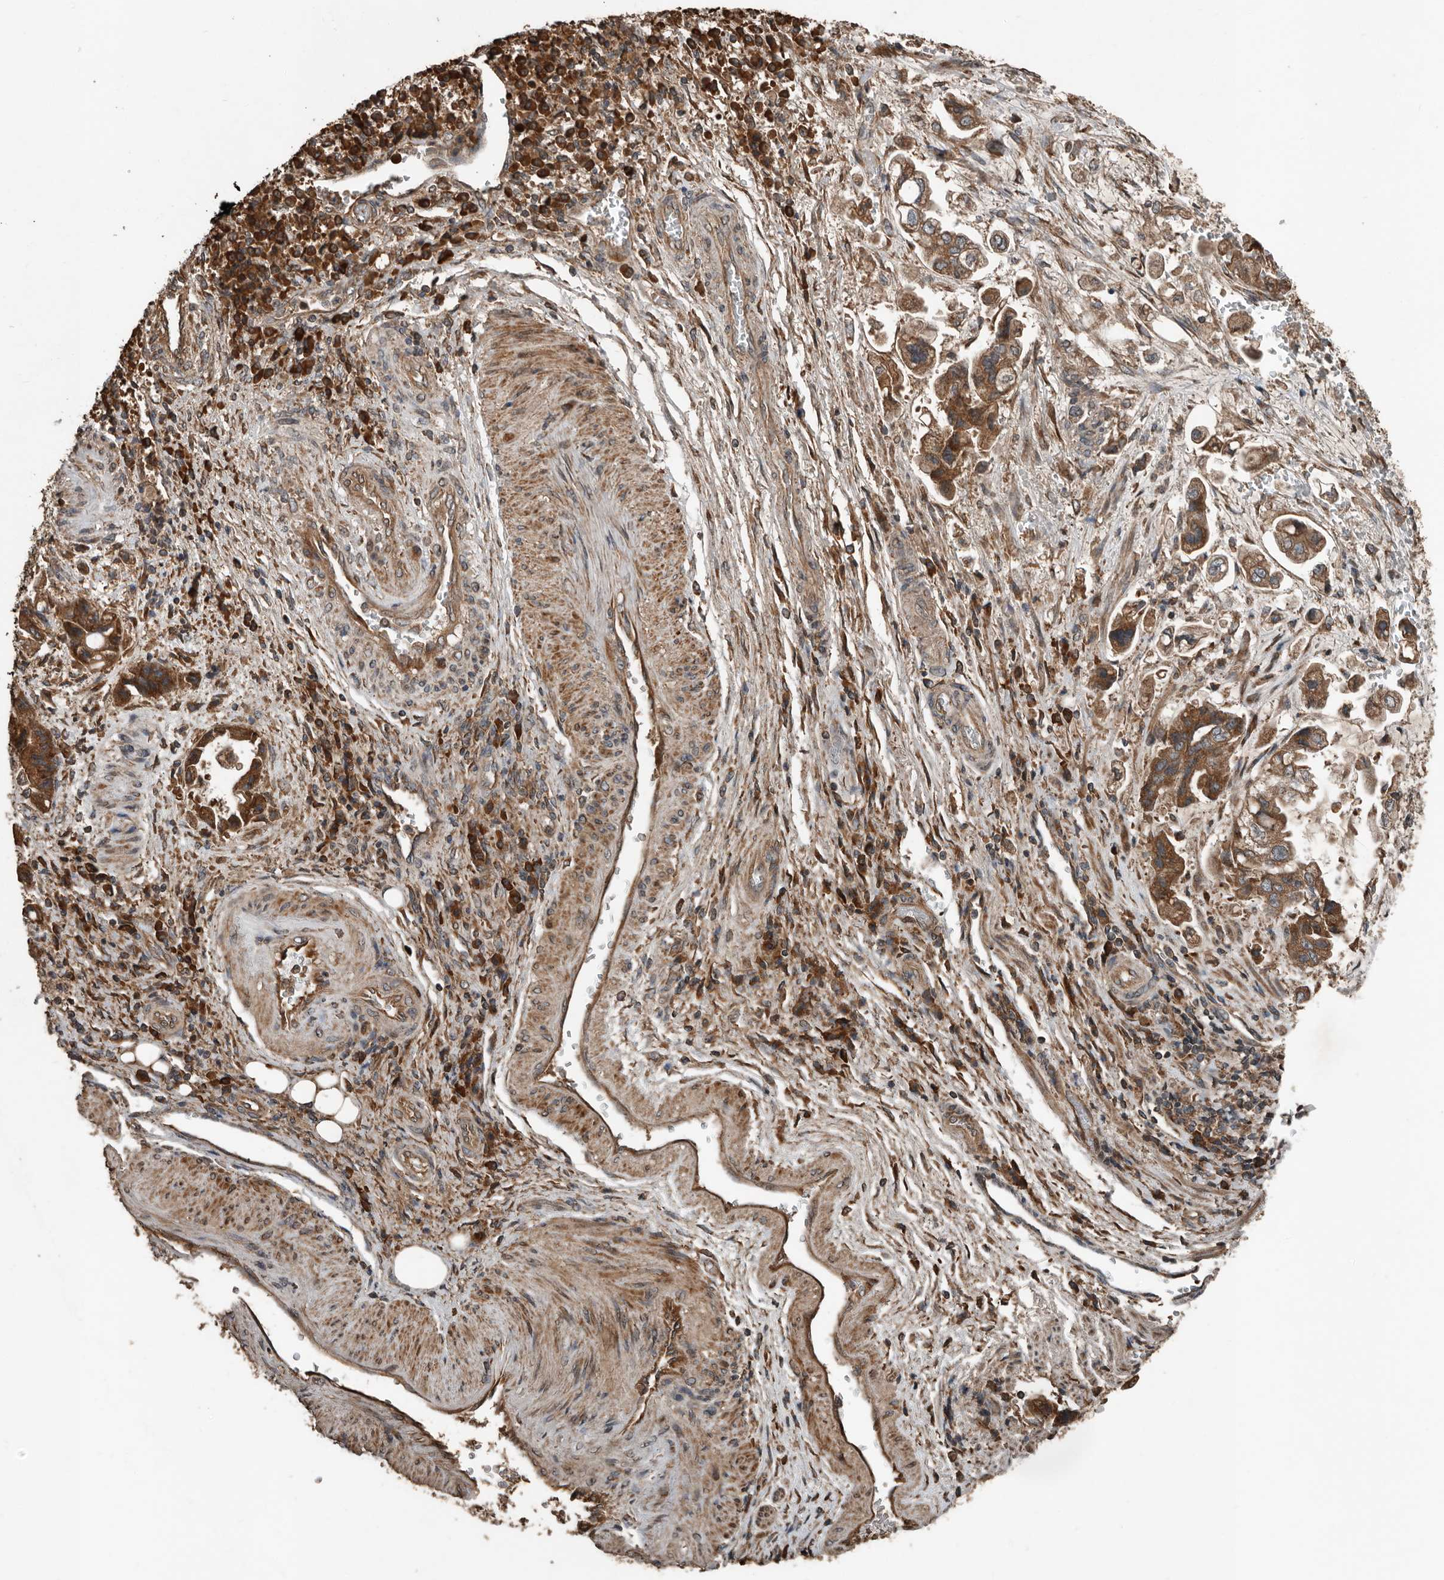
{"staining": {"intensity": "strong", "quantity": ">75%", "location": "cytoplasmic/membranous"}, "tissue": "stomach cancer", "cell_type": "Tumor cells", "image_type": "cancer", "snomed": [{"axis": "morphology", "description": "Adenocarcinoma, NOS"}, {"axis": "topography", "description": "Stomach"}], "caption": "IHC histopathology image of human stomach cancer stained for a protein (brown), which demonstrates high levels of strong cytoplasmic/membranous positivity in approximately >75% of tumor cells.", "gene": "RNF207", "patient": {"sex": "male", "age": 62}}